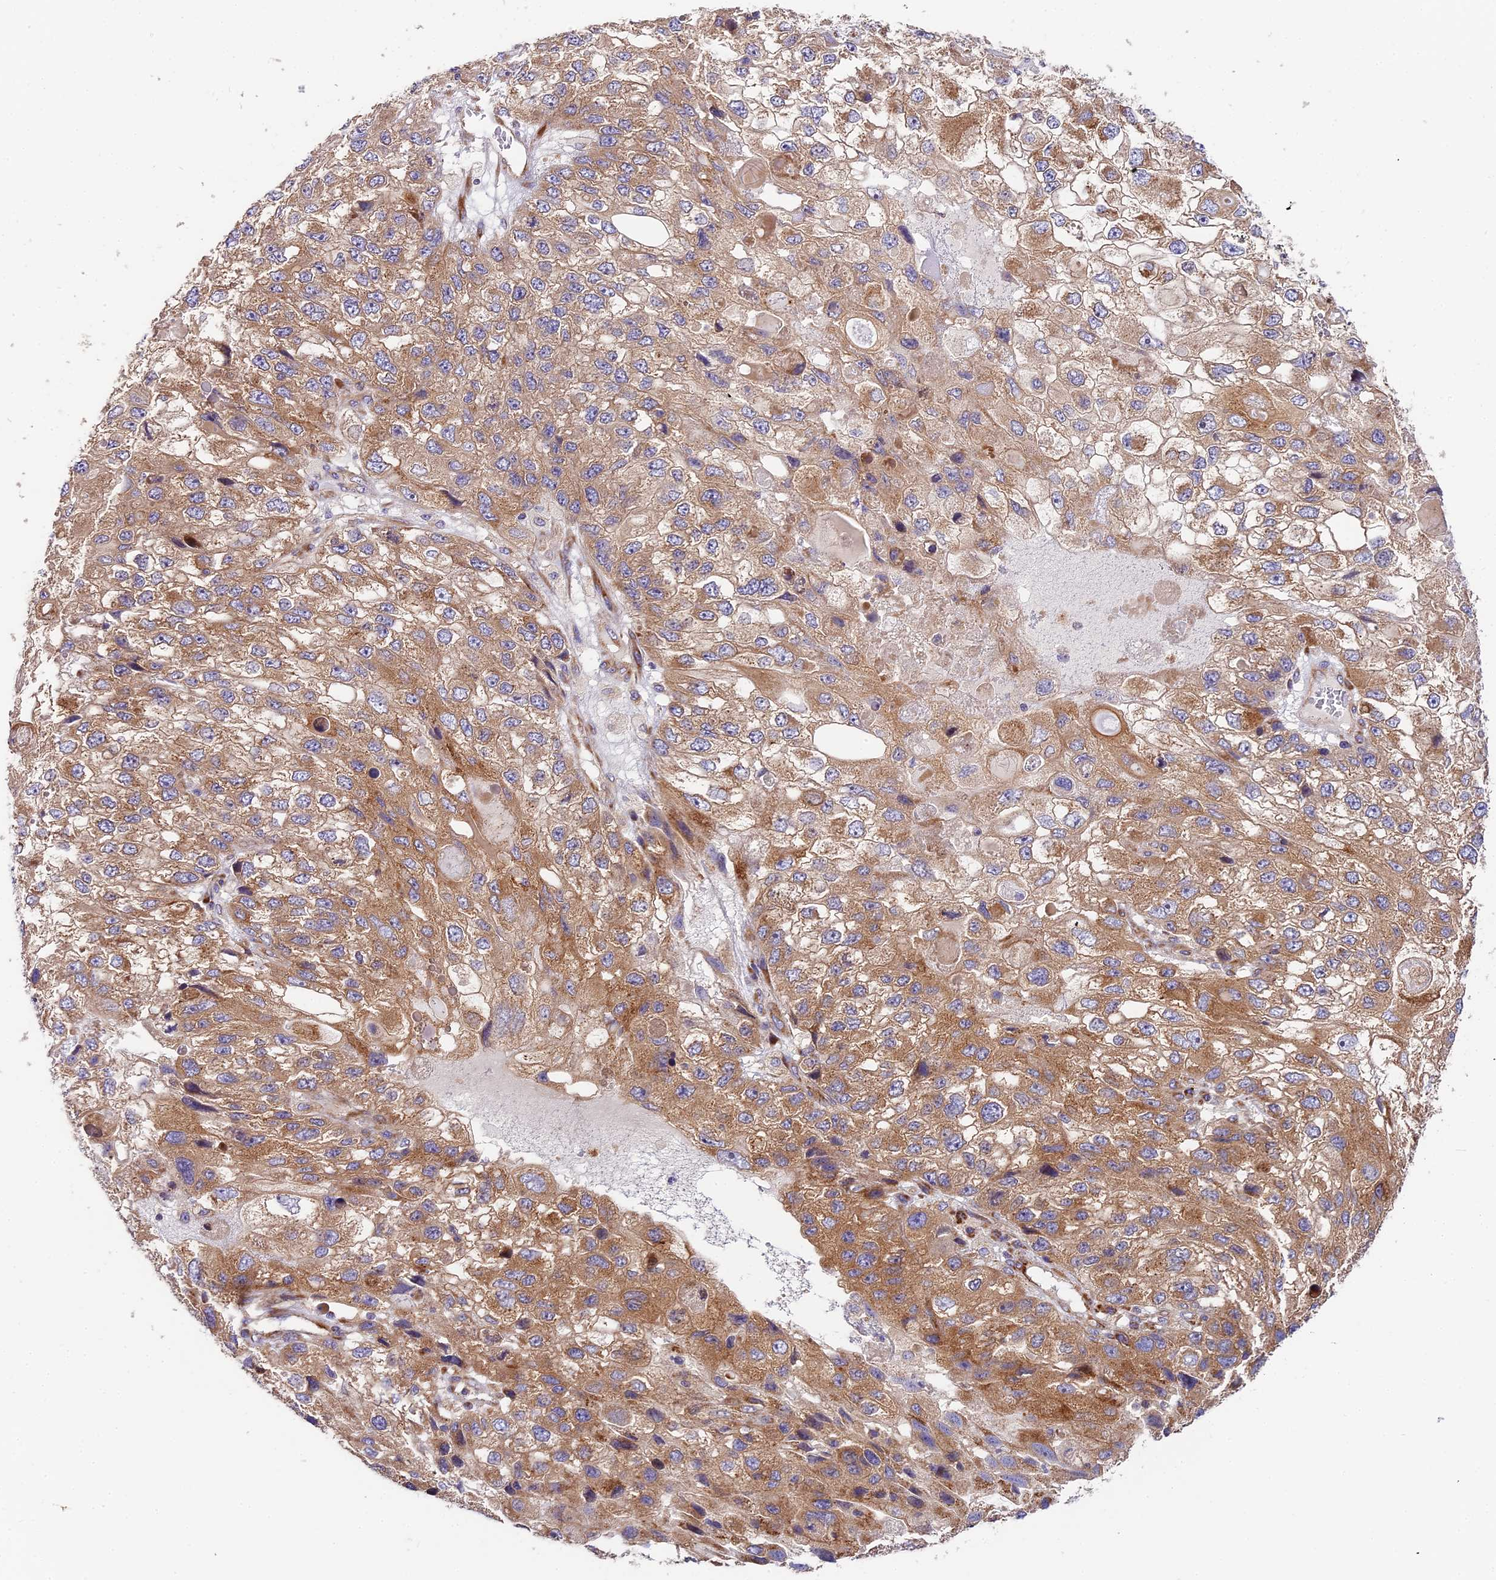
{"staining": {"intensity": "moderate", "quantity": "25%-75%", "location": "cytoplasmic/membranous"}, "tissue": "endometrial cancer", "cell_type": "Tumor cells", "image_type": "cancer", "snomed": [{"axis": "morphology", "description": "Adenocarcinoma, NOS"}, {"axis": "topography", "description": "Endometrium"}], "caption": "Immunohistochemistry photomicrograph of neoplastic tissue: human adenocarcinoma (endometrial) stained using immunohistochemistry reveals medium levels of moderate protein expression localized specifically in the cytoplasmic/membranous of tumor cells, appearing as a cytoplasmic/membranous brown color.", "gene": "MRAS", "patient": {"sex": "female", "age": 49}}